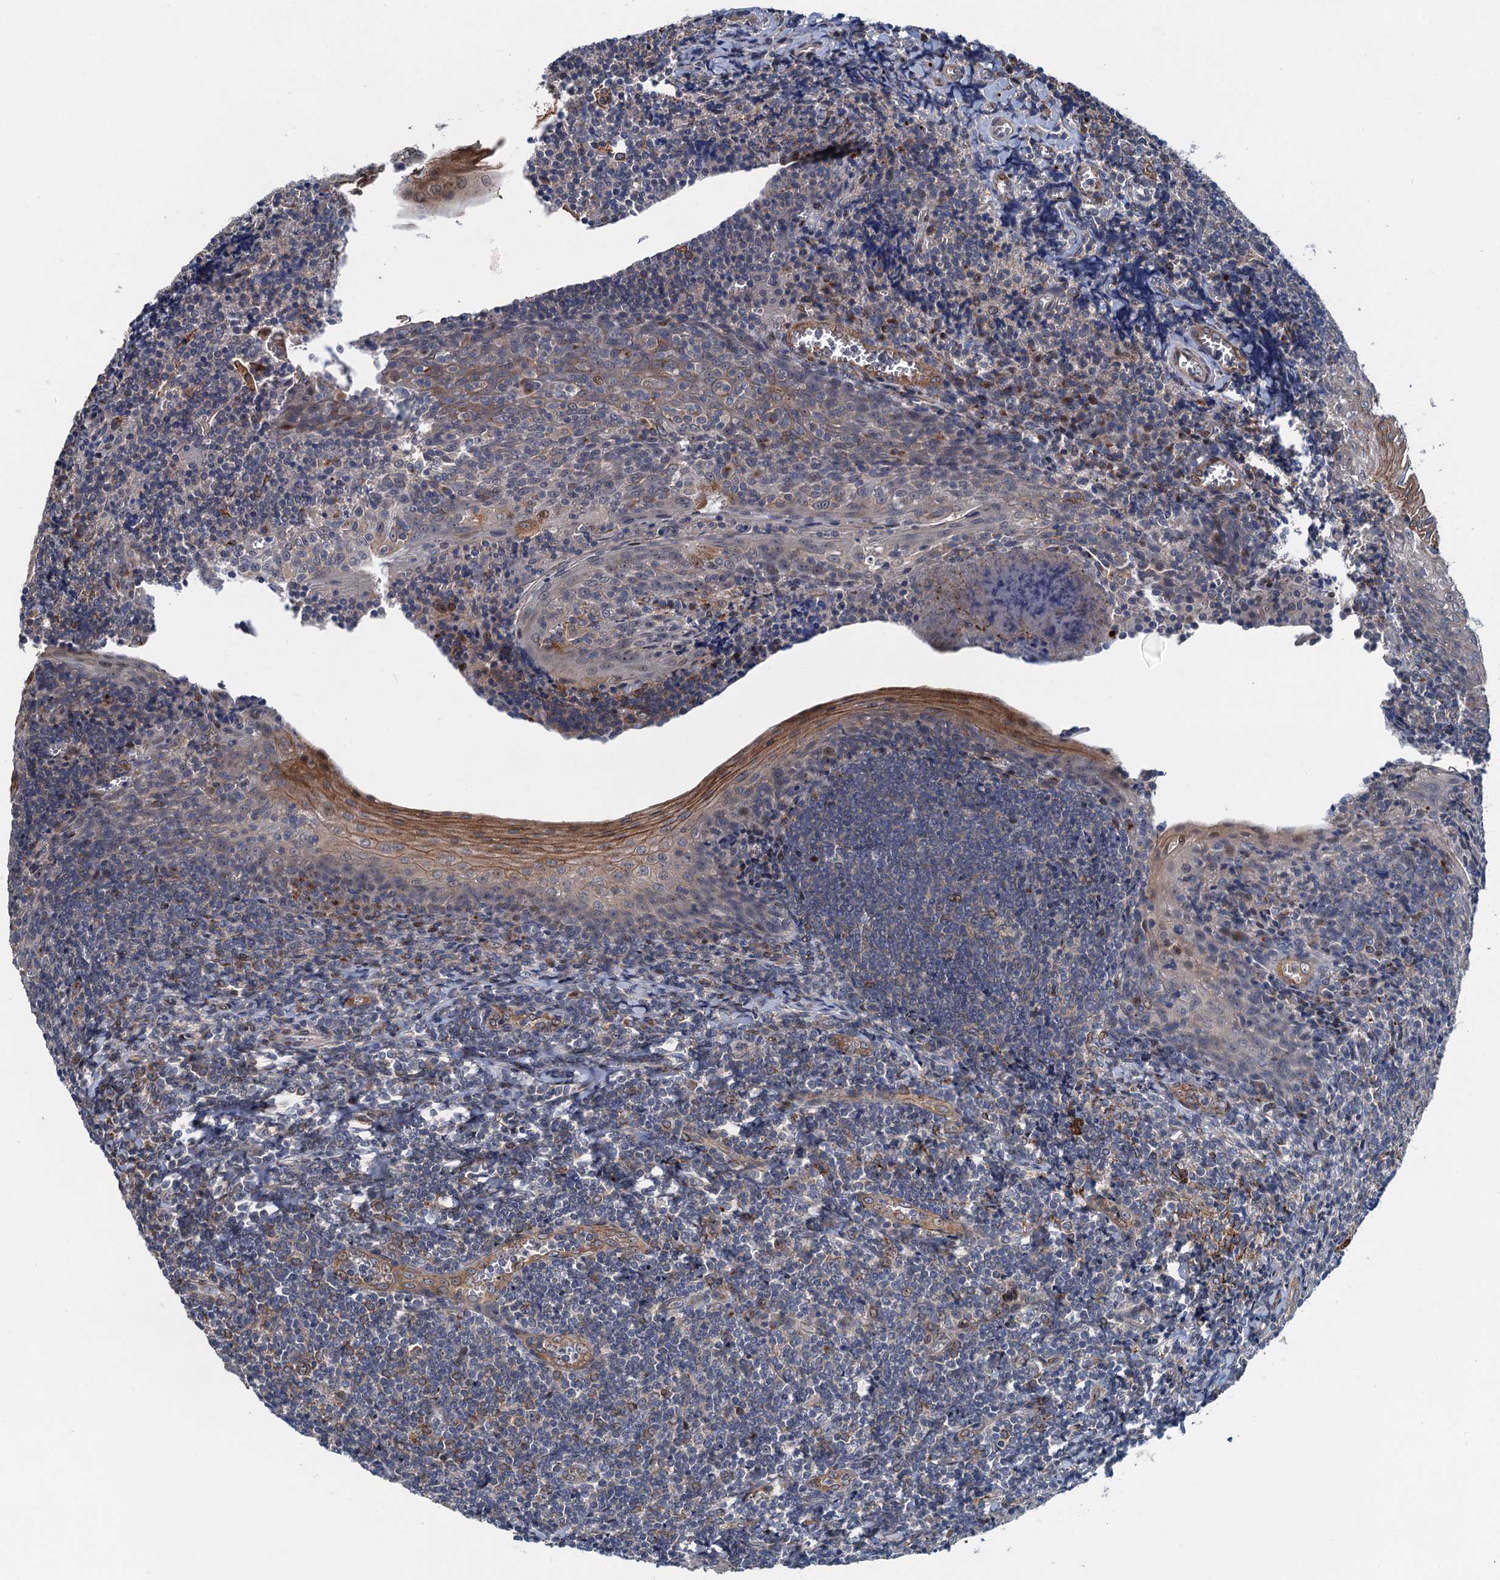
{"staining": {"intensity": "negative", "quantity": "none", "location": "none"}, "tissue": "tonsil", "cell_type": "Germinal center cells", "image_type": "normal", "snomed": [{"axis": "morphology", "description": "Normal tissue, NOS"}, {"axis": "topography", "description": "Tonsil"}], "caption": "Germinal center cells show no significant staining in normal tonsil.", "gene": "NBEA", "patient": {"sex": "male", "age": 27}}